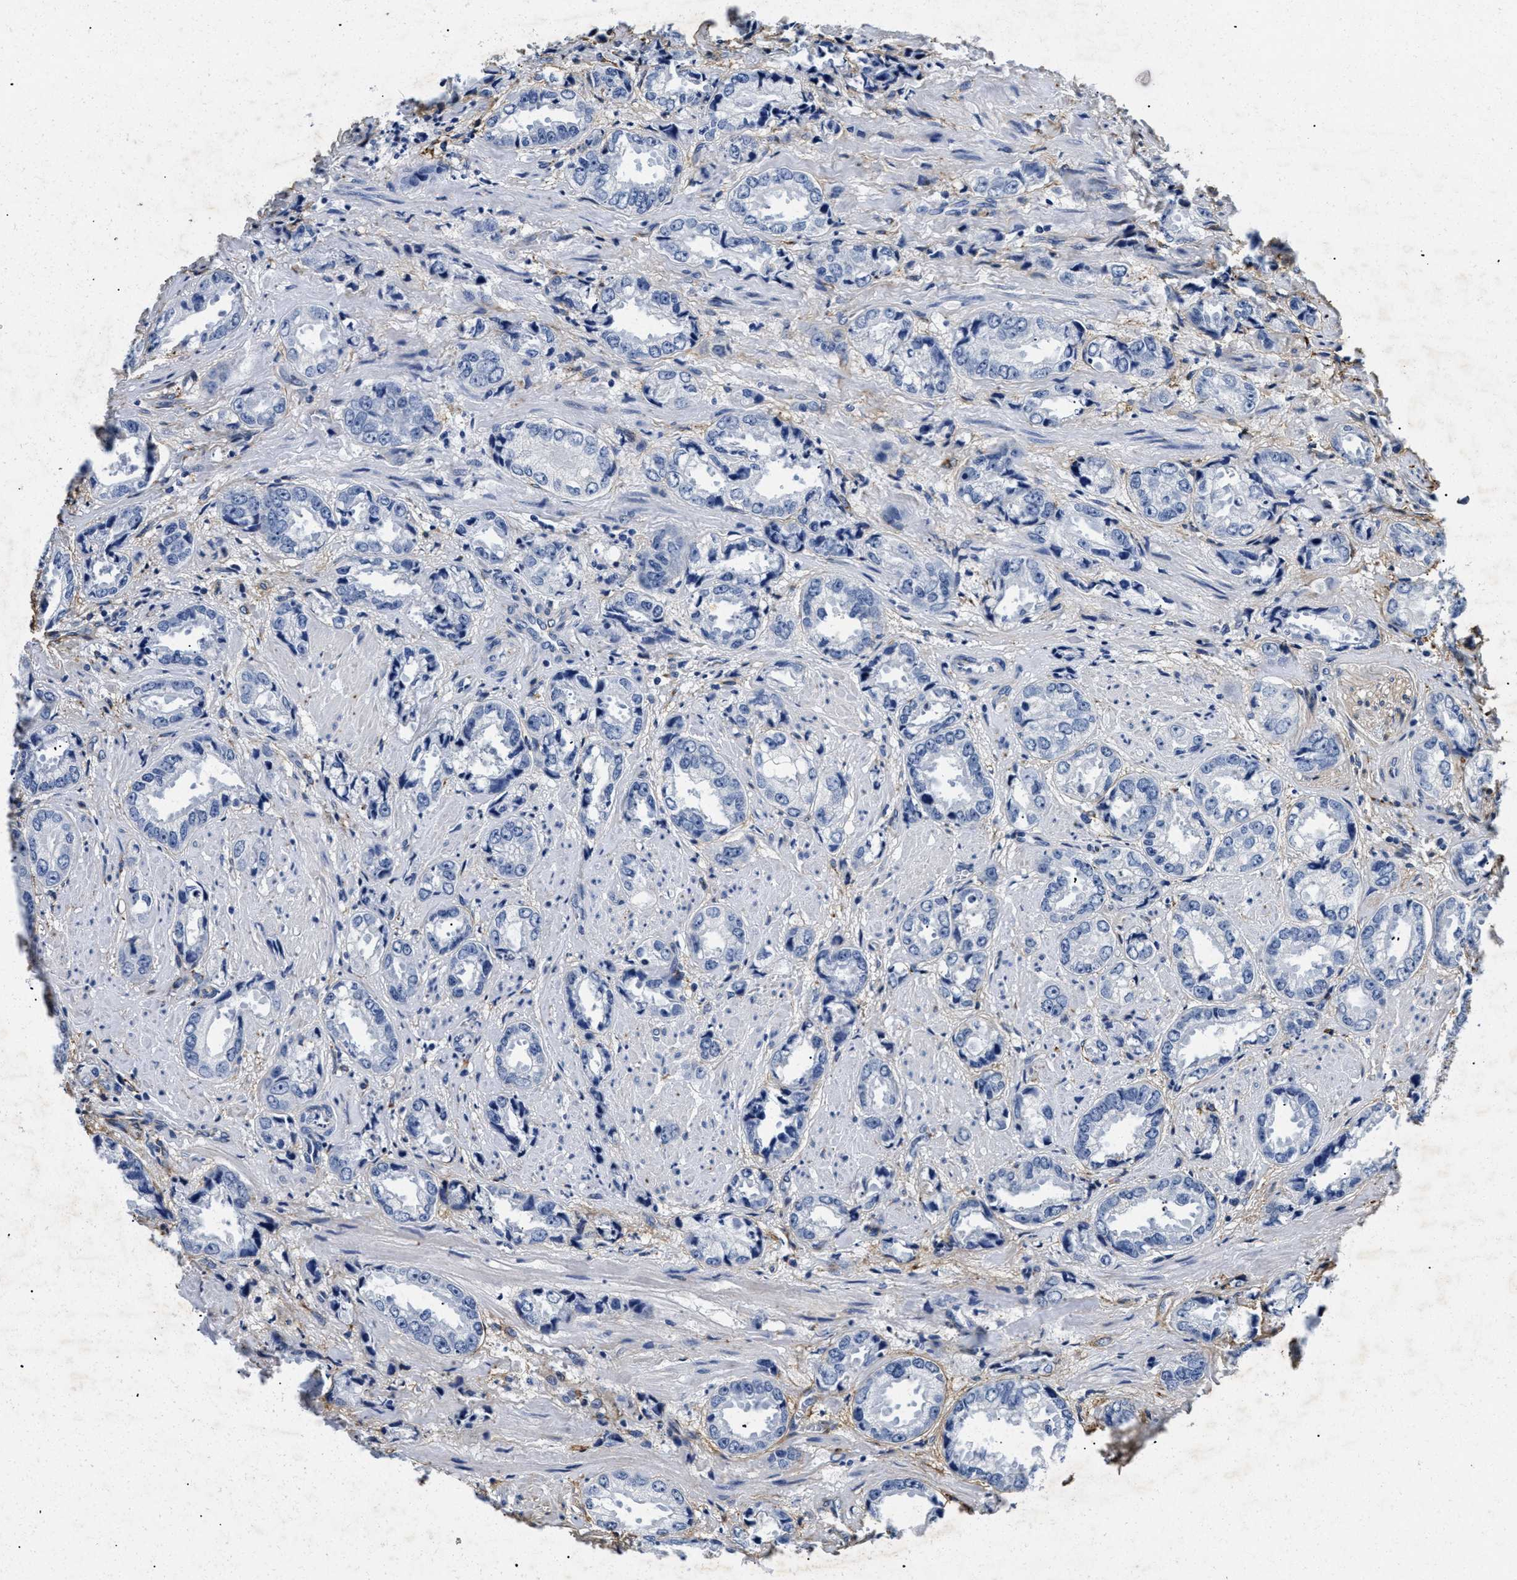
{"staining": {"intensity": "negative", "quantity": "none", "location": "none"}, "tissue": "prostate cancer", "cell_type": "Tumor cells", "image_type": "cancer", "snomed": [{"axis": "morphology", "description": "Adenocarcinoma, High grade"}, {"axis": "topography", "description": "Prostate"}], "caption": "This image is of prostate high-grade adenocarcinoma stained with immunohistochemistry (IHC) to label a protein in brown with the nuclei are counter-stained blue. There is no positivity in tumor cells.", "gene": "LAMA3", "patient": {"sex": "male", "age": 61}}